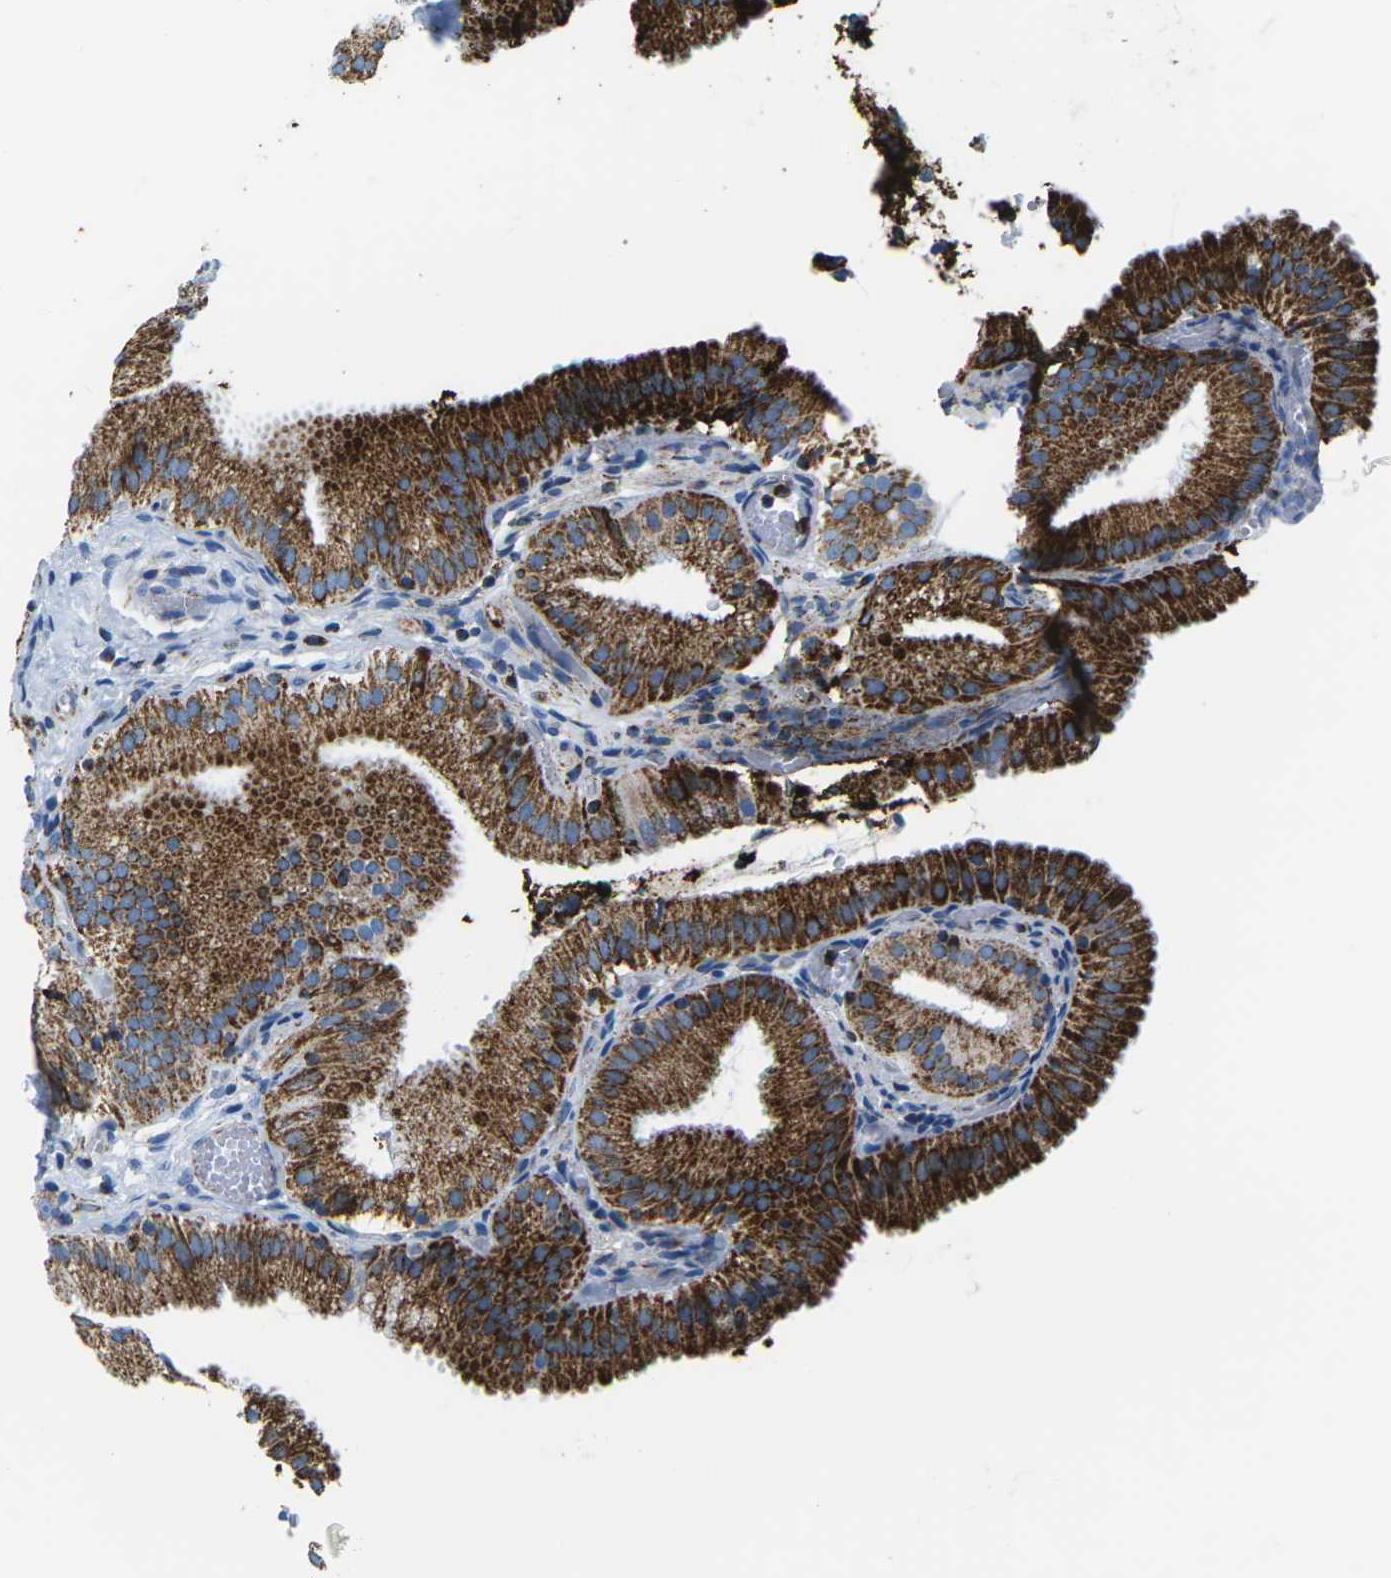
{"staining": {"intensity": "strong", "quantity": ">75%", "location": "cytoplasmic/membranous"}, "tissue": "gallbladder", "cell_type": "Glandular cells", "image_type": "normal", "snomed": [{"axis": "morphology", "description": "Normal tissue, NOS"}, {"axis": "topography", "description": "Gallbladder"}], "caption": "DAB (3,3'-diaminobenzidine) immunohistochemical staining of unremarkable gallbladder exhibits strong cytoplasmic/membranous protein expression in approximately >75% of glandular cells. Ihc stains the protein in brown and the nuclei are stained blue.", "gene": "COX6C", "patient": {"sex": "male", "age": 54}}